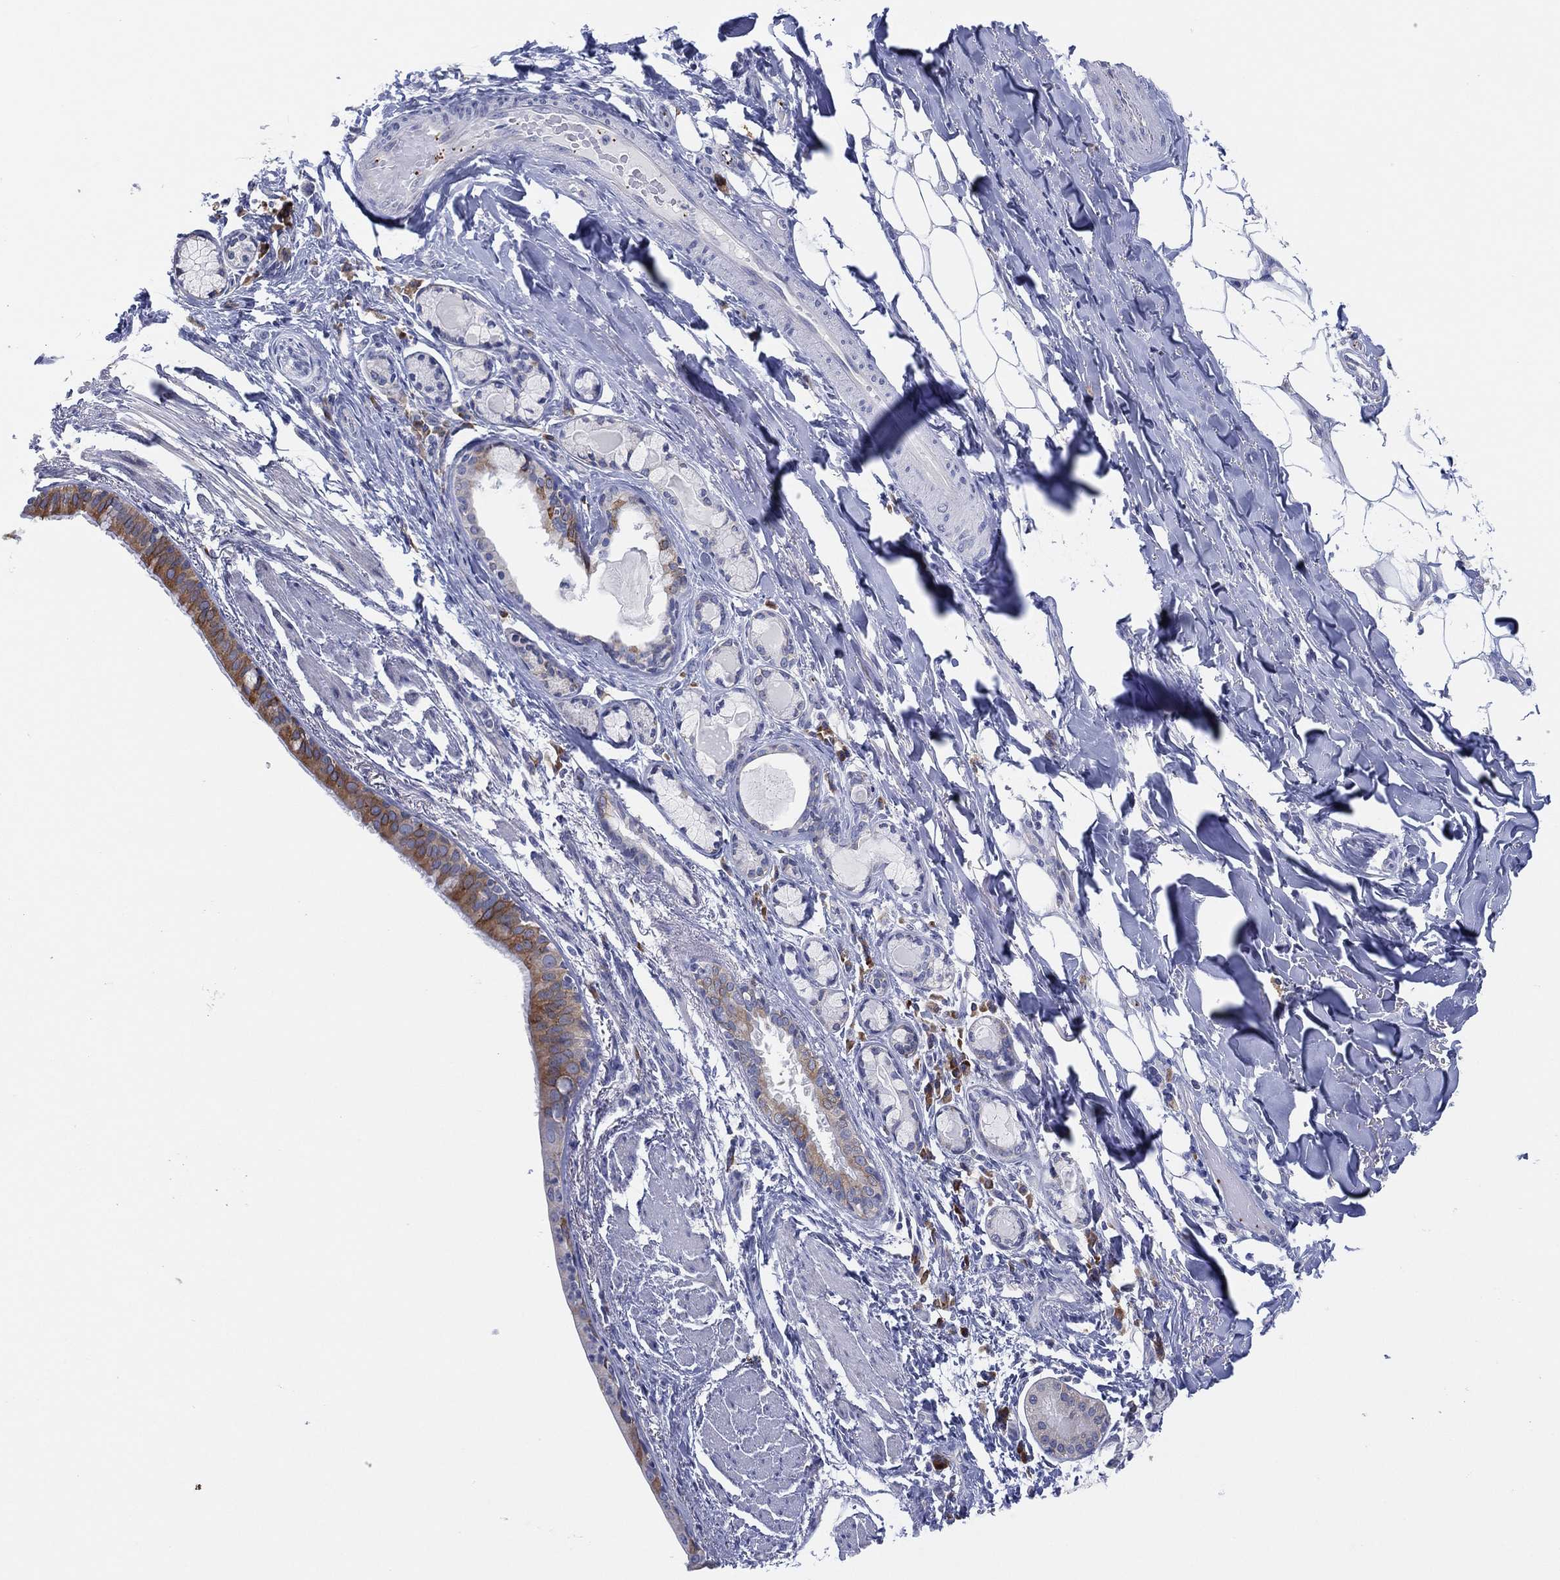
{"staining": {"intensity": "moderate", "quantity": "25%-75%", "location": "cytoplasmic/membranous"}, "tissue": "bronchus", "cell_type": "Respiratory epithelial cells", "image_type": "normal", "snomed": [{"axis": "morphology", "description": "Normal tissue, NOS"}, {"axis": "morphology", "description": "Squamous cell carcinoma, NOS"}, {"axis": "topography", "description": "Bronchus"}, {"axis": "topography", "description": "Lung"}], "caption": "This is an image of immunohistochemistry (IHC) staining of normal bronchus, which shows moderate staining in the cytoplasmic/membranous of respiratory epithelial cells.", "gene": "TMEM40", "patient": {"sex": "male", "age": 69}}